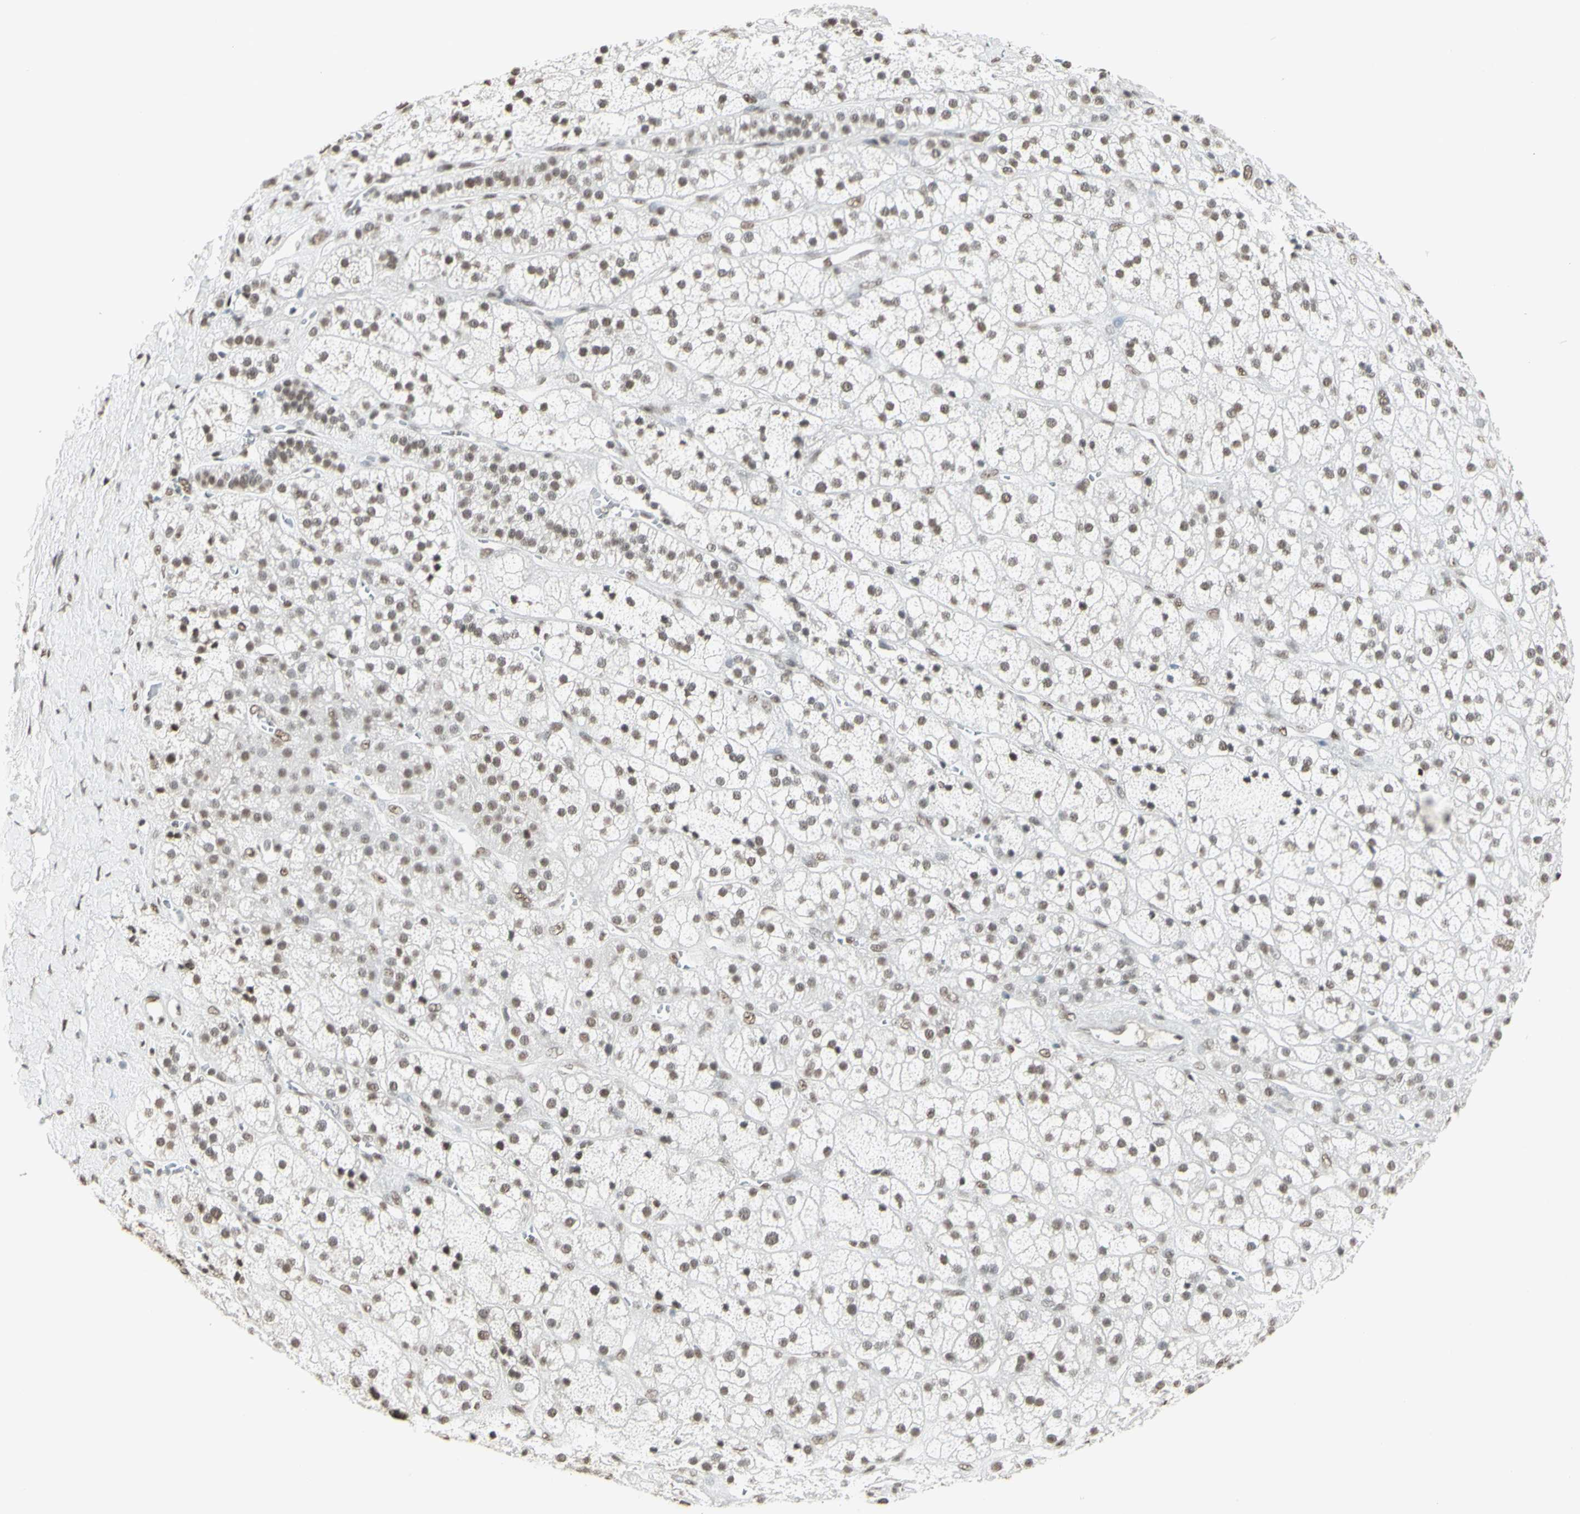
{"staining": {"intensity": "strong", "quantity": ">75%", "location": "nuclear"}, "tissue": "adrenal gland", "cell_type": "Glandular cells", "image_type": "normal", "snomed": [{"axis": "morphology", "description": "Normal tissue, NOS"}, {"axis": "topography", "description": "Adrenal gland"}], "caption": "Brown immunohistochemical staining in benign adrenal gland reveals strong nuclear staining in about >75% of glandular cells. (DAB (3,3'-diaminobenzidine) = brown stain, brightfield microscopy at high magnification).", "gene": "TRIM28", "patient": {"sex": "male", "age": 56}}